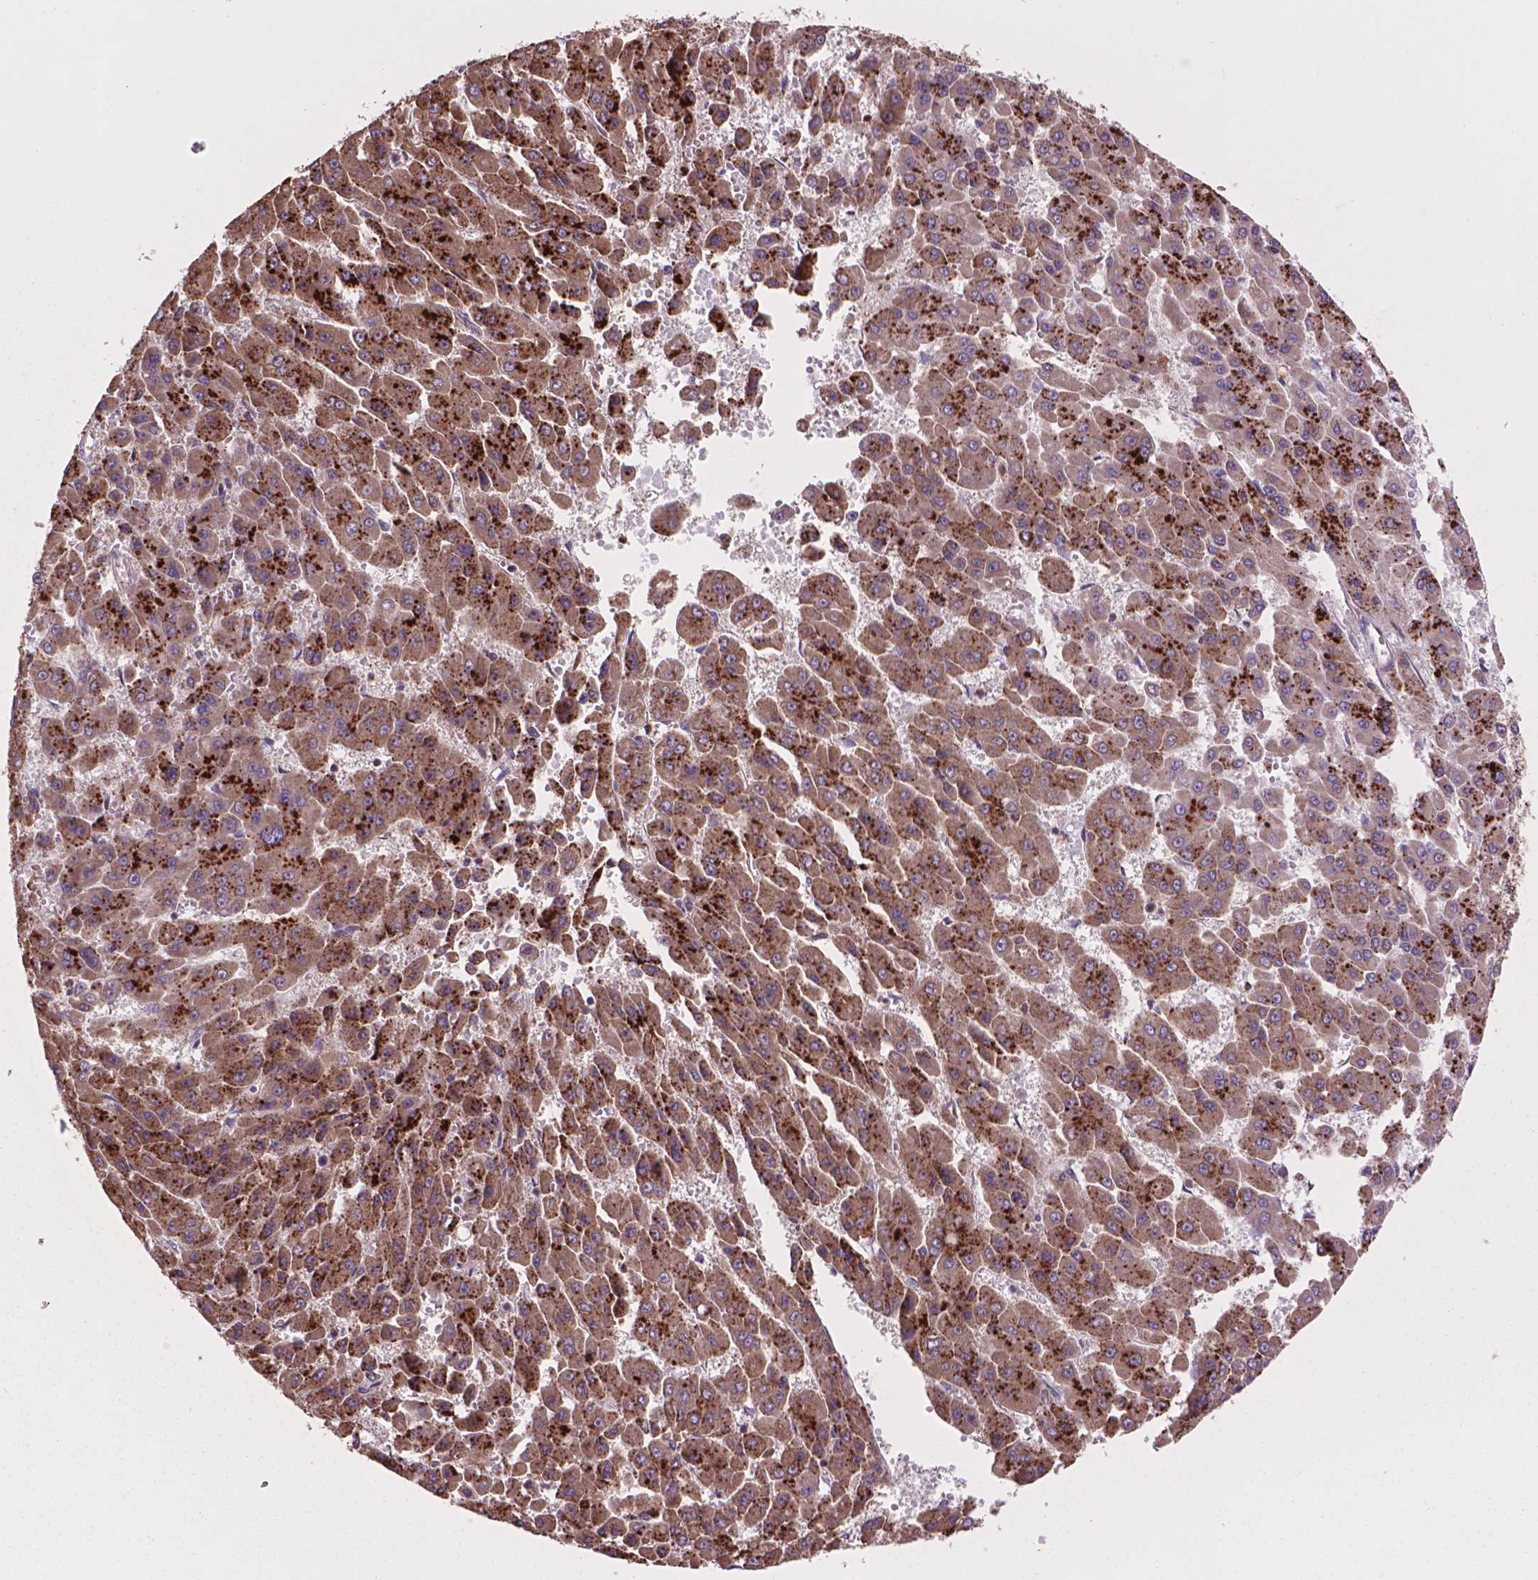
{"staining": {"intensity": "strong", "quantity": ">75%", "location": "cytoplasmic/membranous"}, "tissue": "liver cancer", "cell_type": "Tumor cells", "image_type": "cancer", "snomed": [{"axis": "morphology", "description": "Carcinoma, Hepatocellular, NOS"}, {"axis": "topography", "description": "Liver"}], "caption": "A brown stain highlights strong cytoplasmic/membranous staining of a protein in liver cancer (hepatocellular carcinoma) tumor cells.", "gene": "GLB1", "patient": {"sex": "male", "age": 78}}